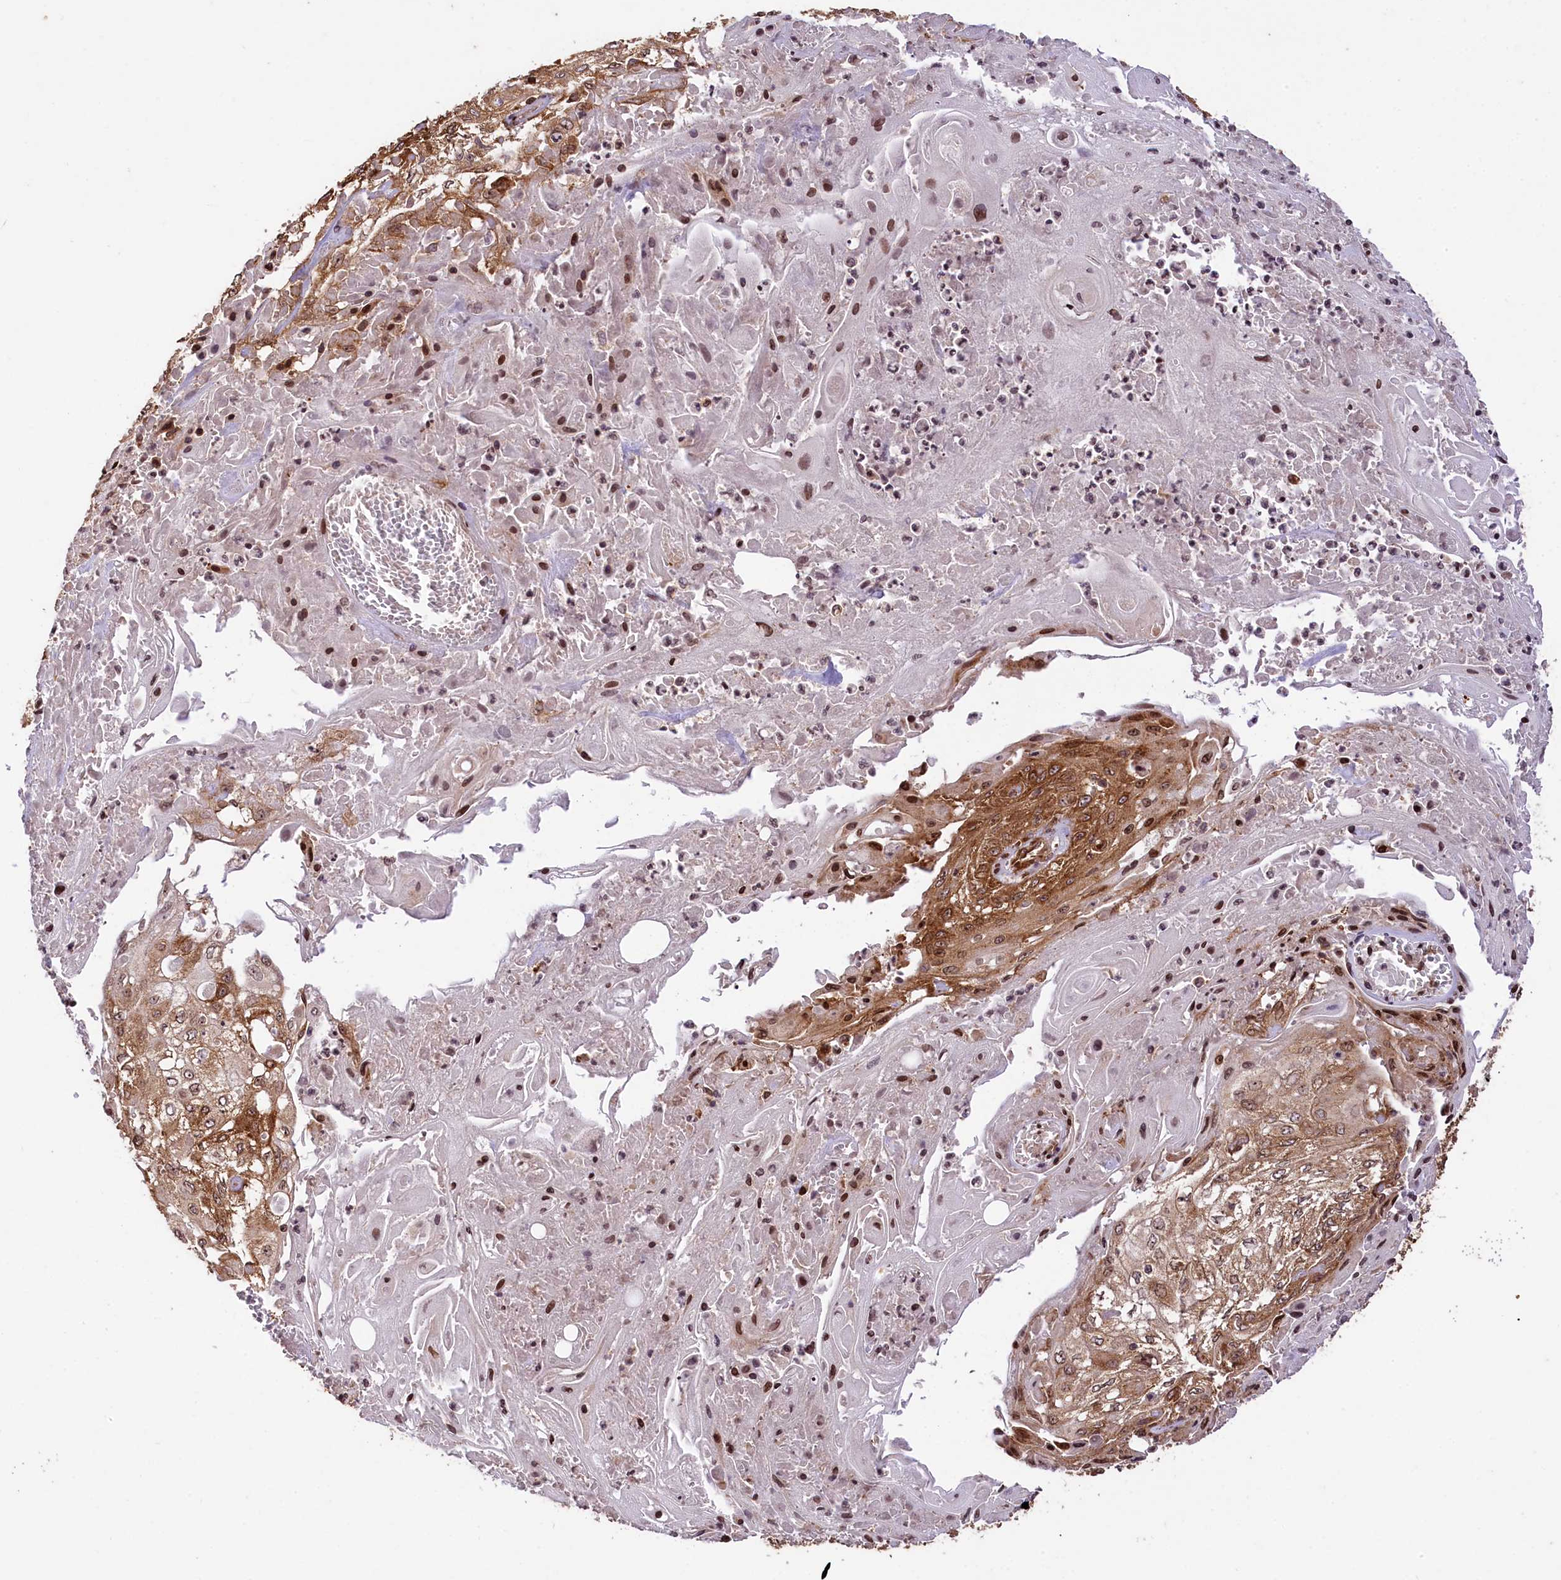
{"staining": {"intensity": "strong", "quantity": "25%-75%", "location": "cytoplasmic/membranous,nuclear"}, "tissue": "skin cancer", "cell_type": "Tumor cells", "image_type": "cancer", "snomed": [{"axis": "morphology", "description": "Squamous cell carcinoma, NOS"}, {"axis": "morphology", "description": "Squamous cell carcinoma, metastatic, NOS"}, {"axis": "topography", "description": "Skin"}, {"axis": "topography", "description": "Lymph node"}], "caption": "Approximately 25%-75% of tumor cells in human skin metastatic squamous cell carcinoma display strong cytoplasmic/membranous and nuclear protein staining as visualized by brown immunohistochemical staining.", "gene": "LARP4", "patient": {"sex": "male", "age": 75}}